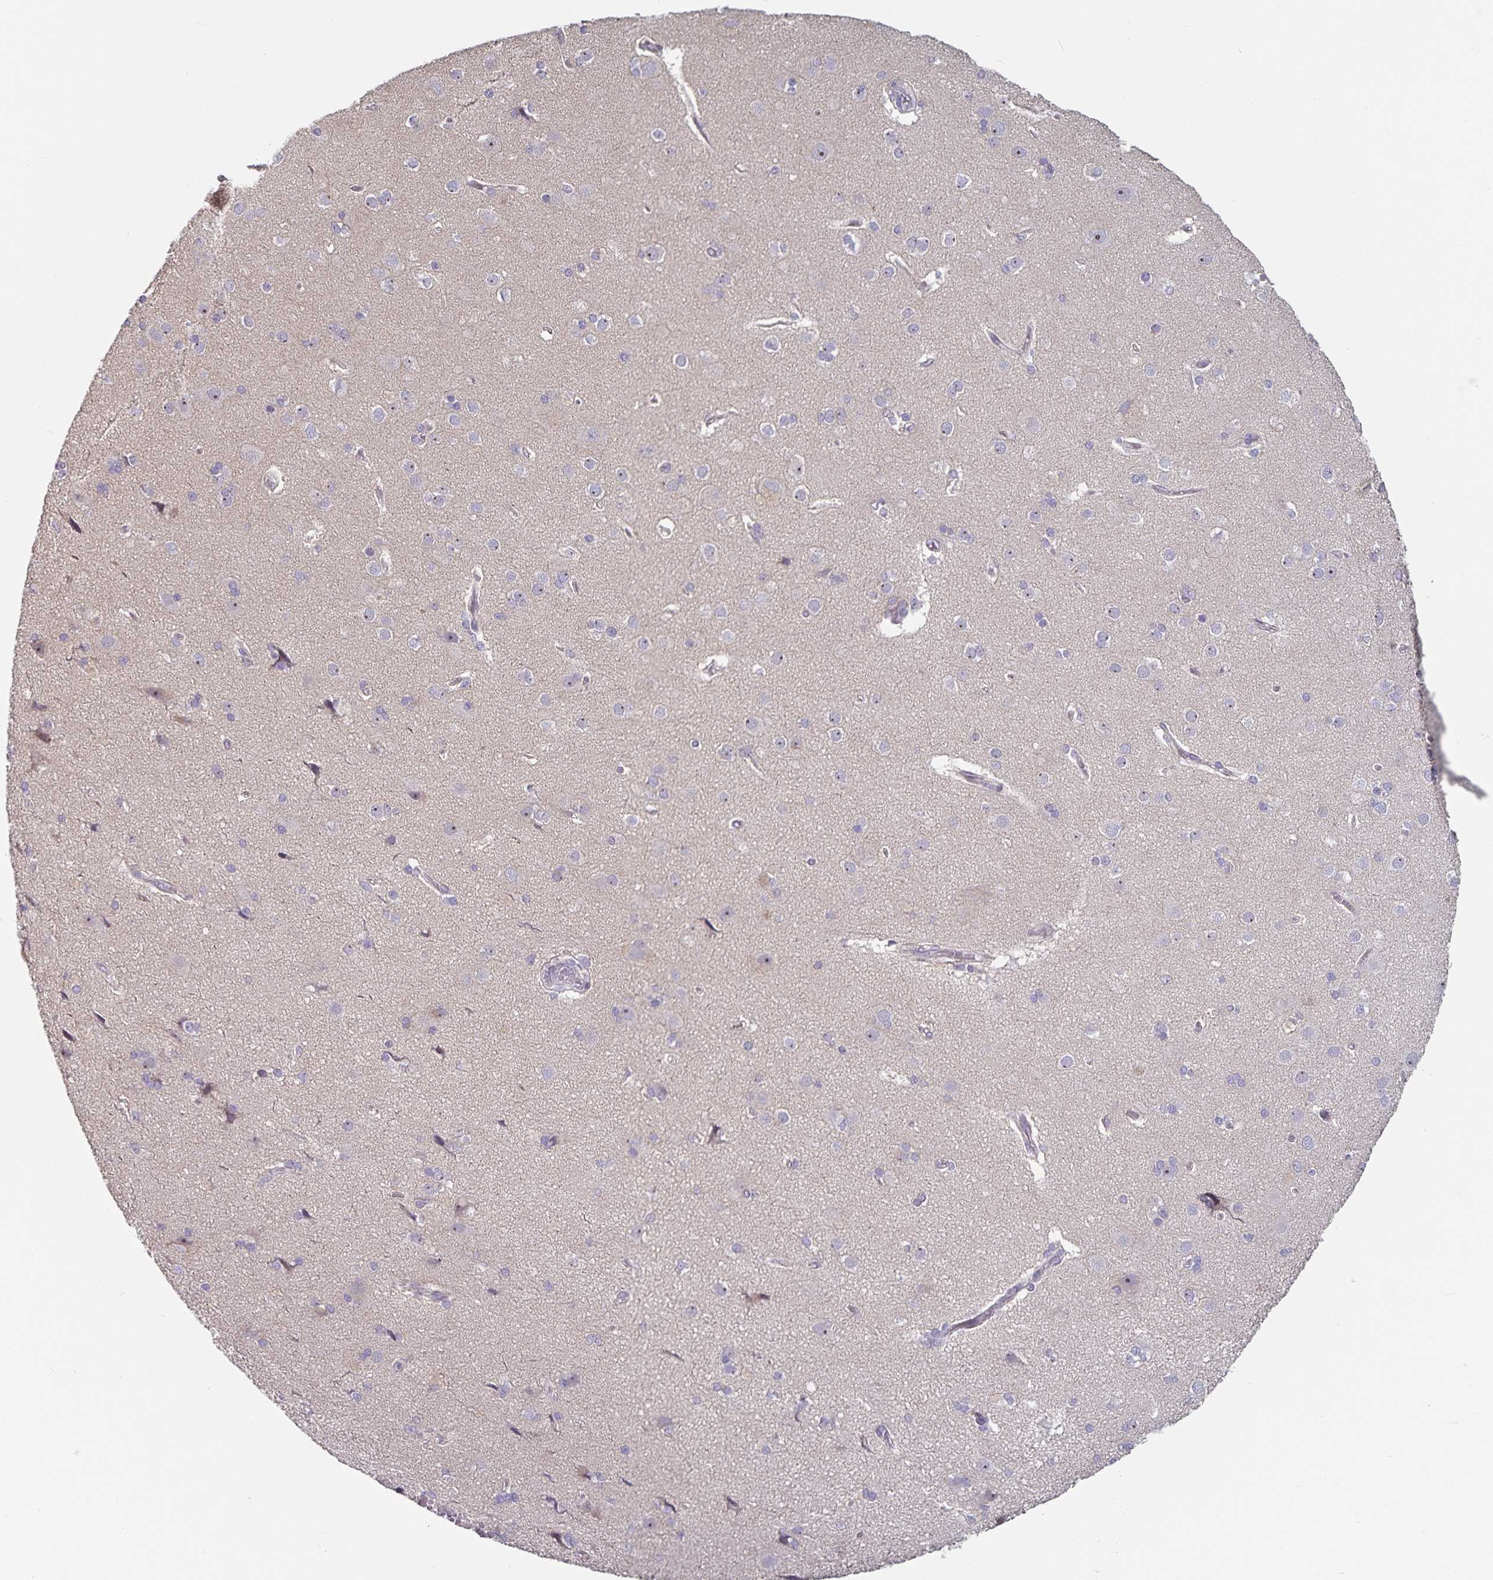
{"staining": {"intensity": "negative", "quantity": "none", "location": "none"}, "tissue": "cerebral cortex", "cell_type": "Endothelial cells", "image_type": "normal", "snomed": [{"axis": "morphology", "description": "Normal tissue, NOS"}, {"axis": "morphology", "description": "Glioma, malignant, High grade"}, {"axis": "topography", "description": "Cerebral cortex"}], "caption": "Immunohistochemistry of benign cerebral cortex demonstrates no expression in endothelial cells. (Immunohistochemistry, brightfield microscopy, high magnification).", "gene": "DNAH9", "patient": {"sex": "male", "age": 71}}